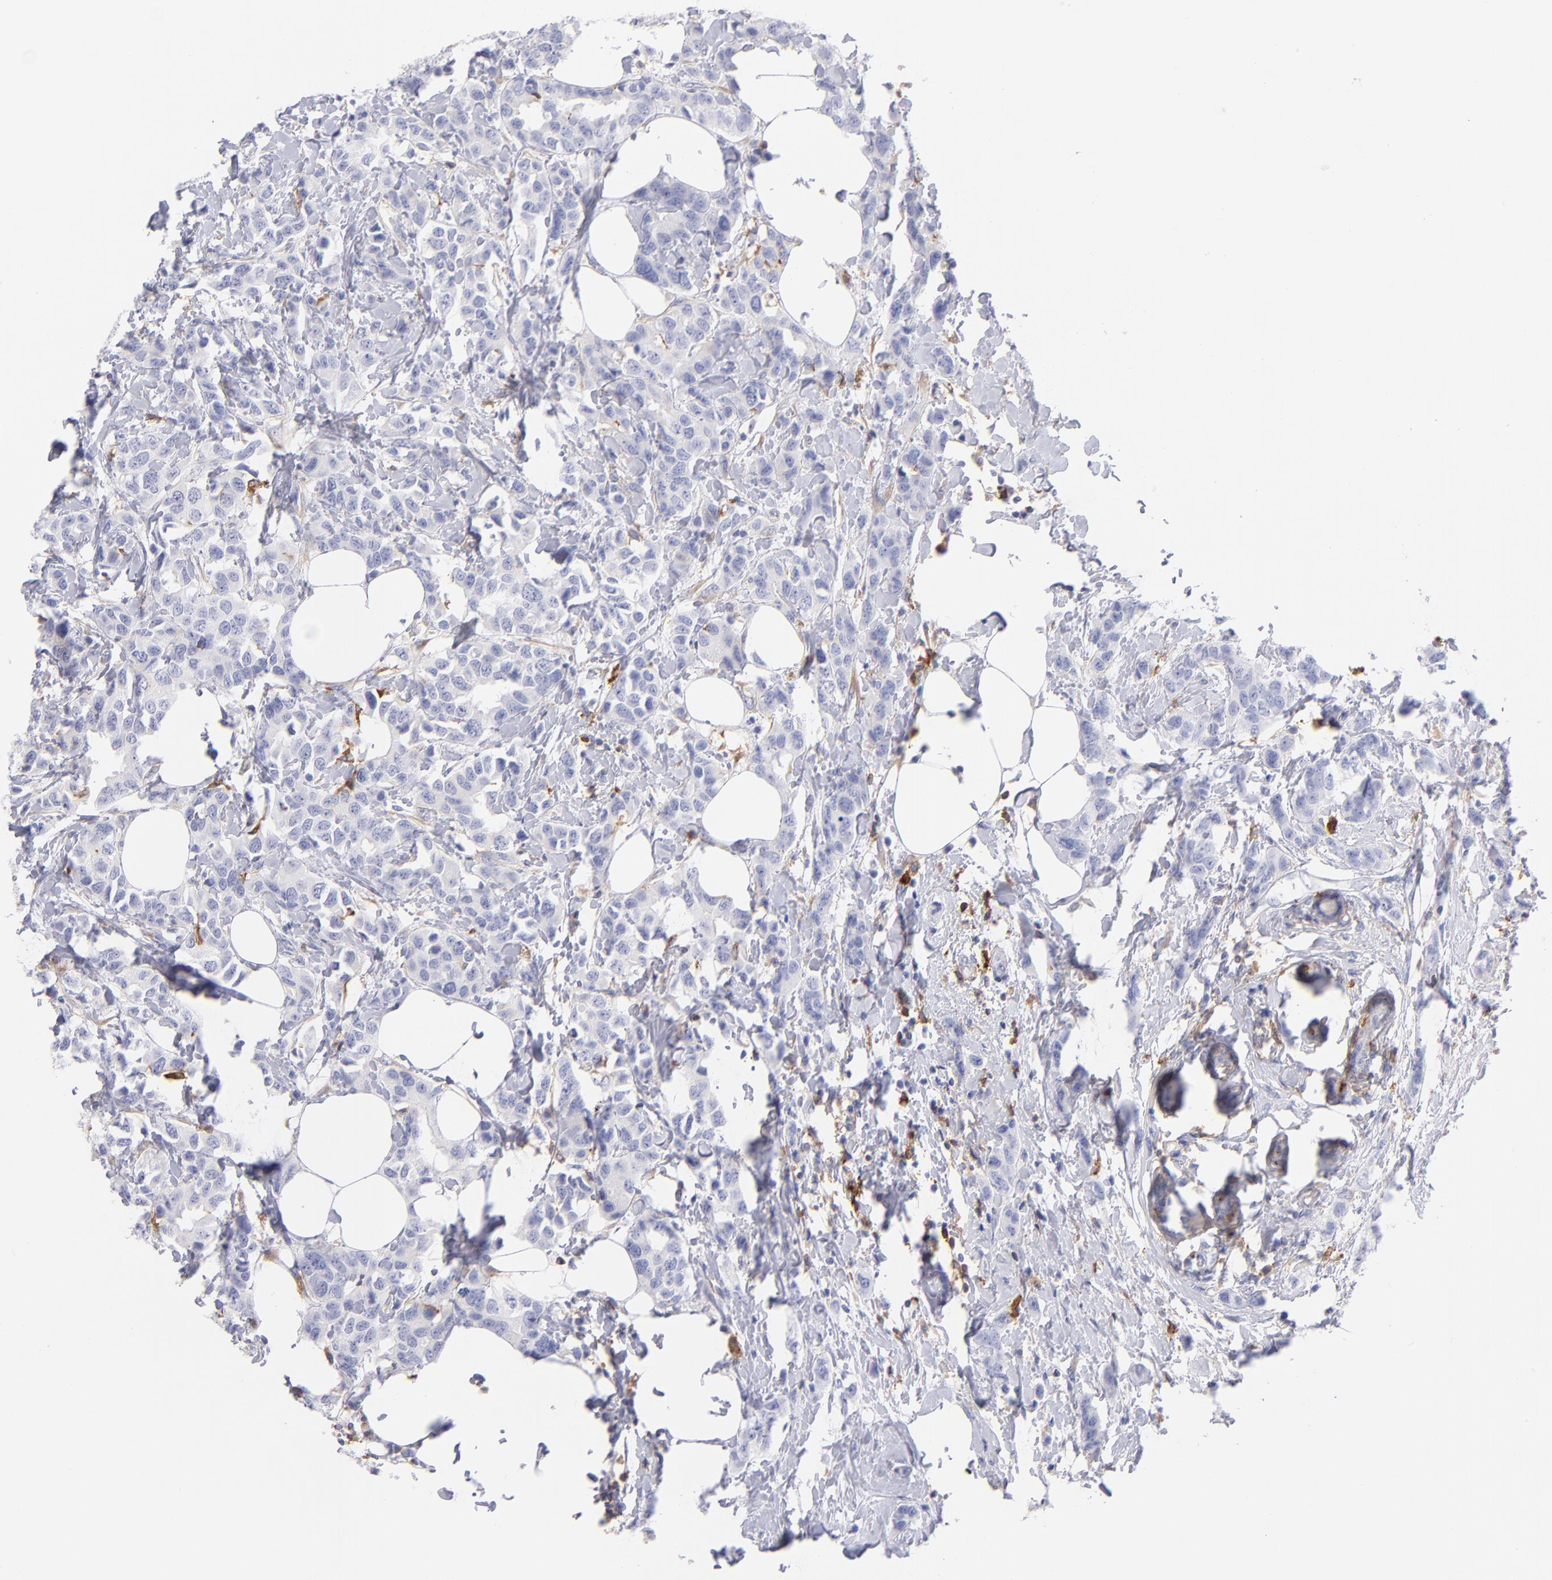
{"staining": {"intensity": "negative", "quantity": "none", "location": "none"}, "tissue": "breast cancer", "cell_type": "Tumor cells", "image_type": "cancer", "snomed": [{"axis": "morphology", "description": "Normal tissue, NOS"}, {"axis": "morphology", "description": "Duct carcinoma"}, {"axis": "topography", "description": "Breast"}], "caption": "Immunohistochemistry of human breast infiltrating ductal carcinoma demonstrates no staining in tumor cells.", "gene": "PRKCA", "patient": {"sex": "female", "age": 50}}